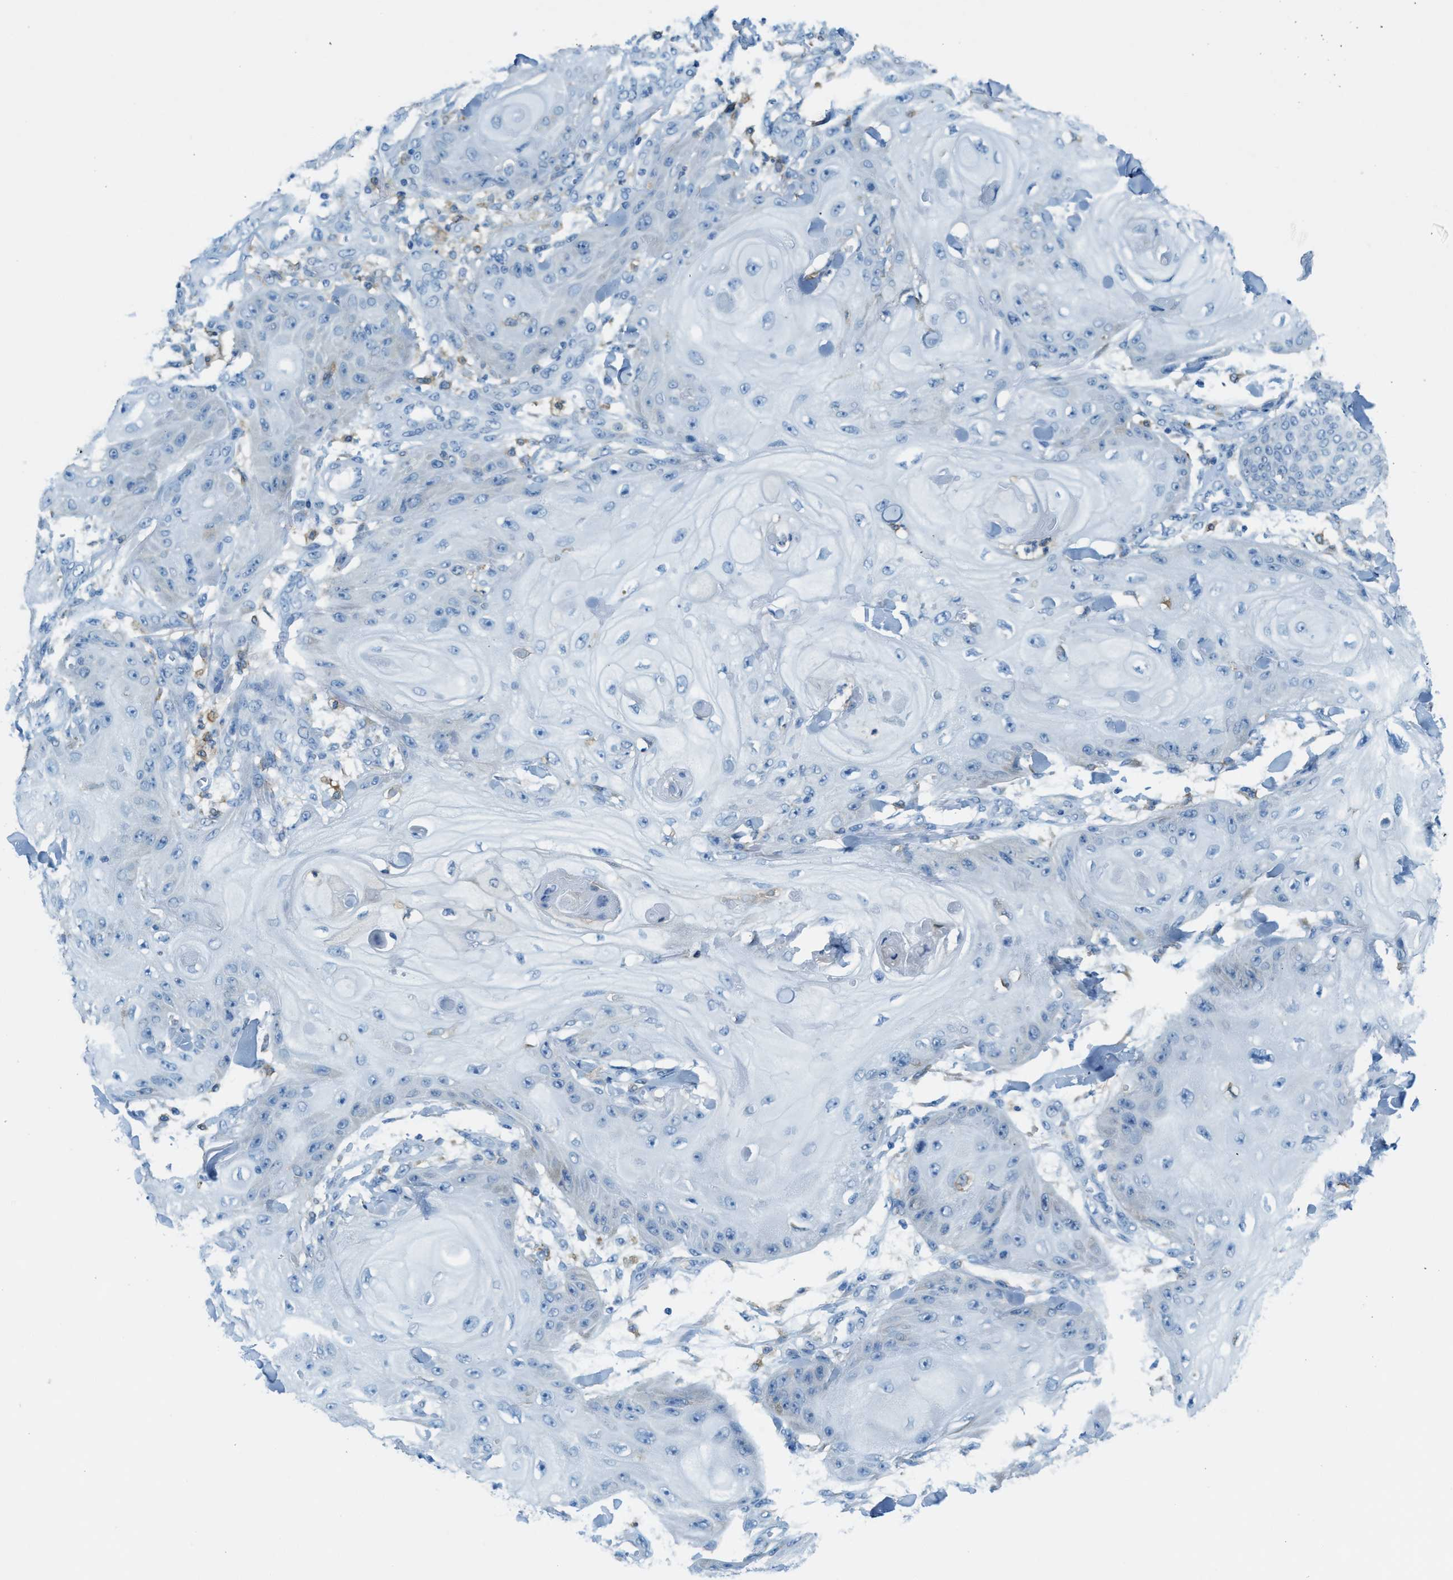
{"staining": {"intensity": "negative", "quantity": "none", "location": "none"}, "tissue": "skin cancer", "cell_type": "Tumor cells", "image_type": "cancer", "snomed": [{"axis": "morphology", "description": "Squamous cell carcinoma, NOS"}, {"axis": "topography", "description": "Skin"}], "caption": "DAB (3,3'-diaminobenzidine) immunohistochemical staining of skin cancer exhibits no significant positivity in tumor cells.", "gene": "MATCAP2", "patient": {"sex": "male", "age": 74}}